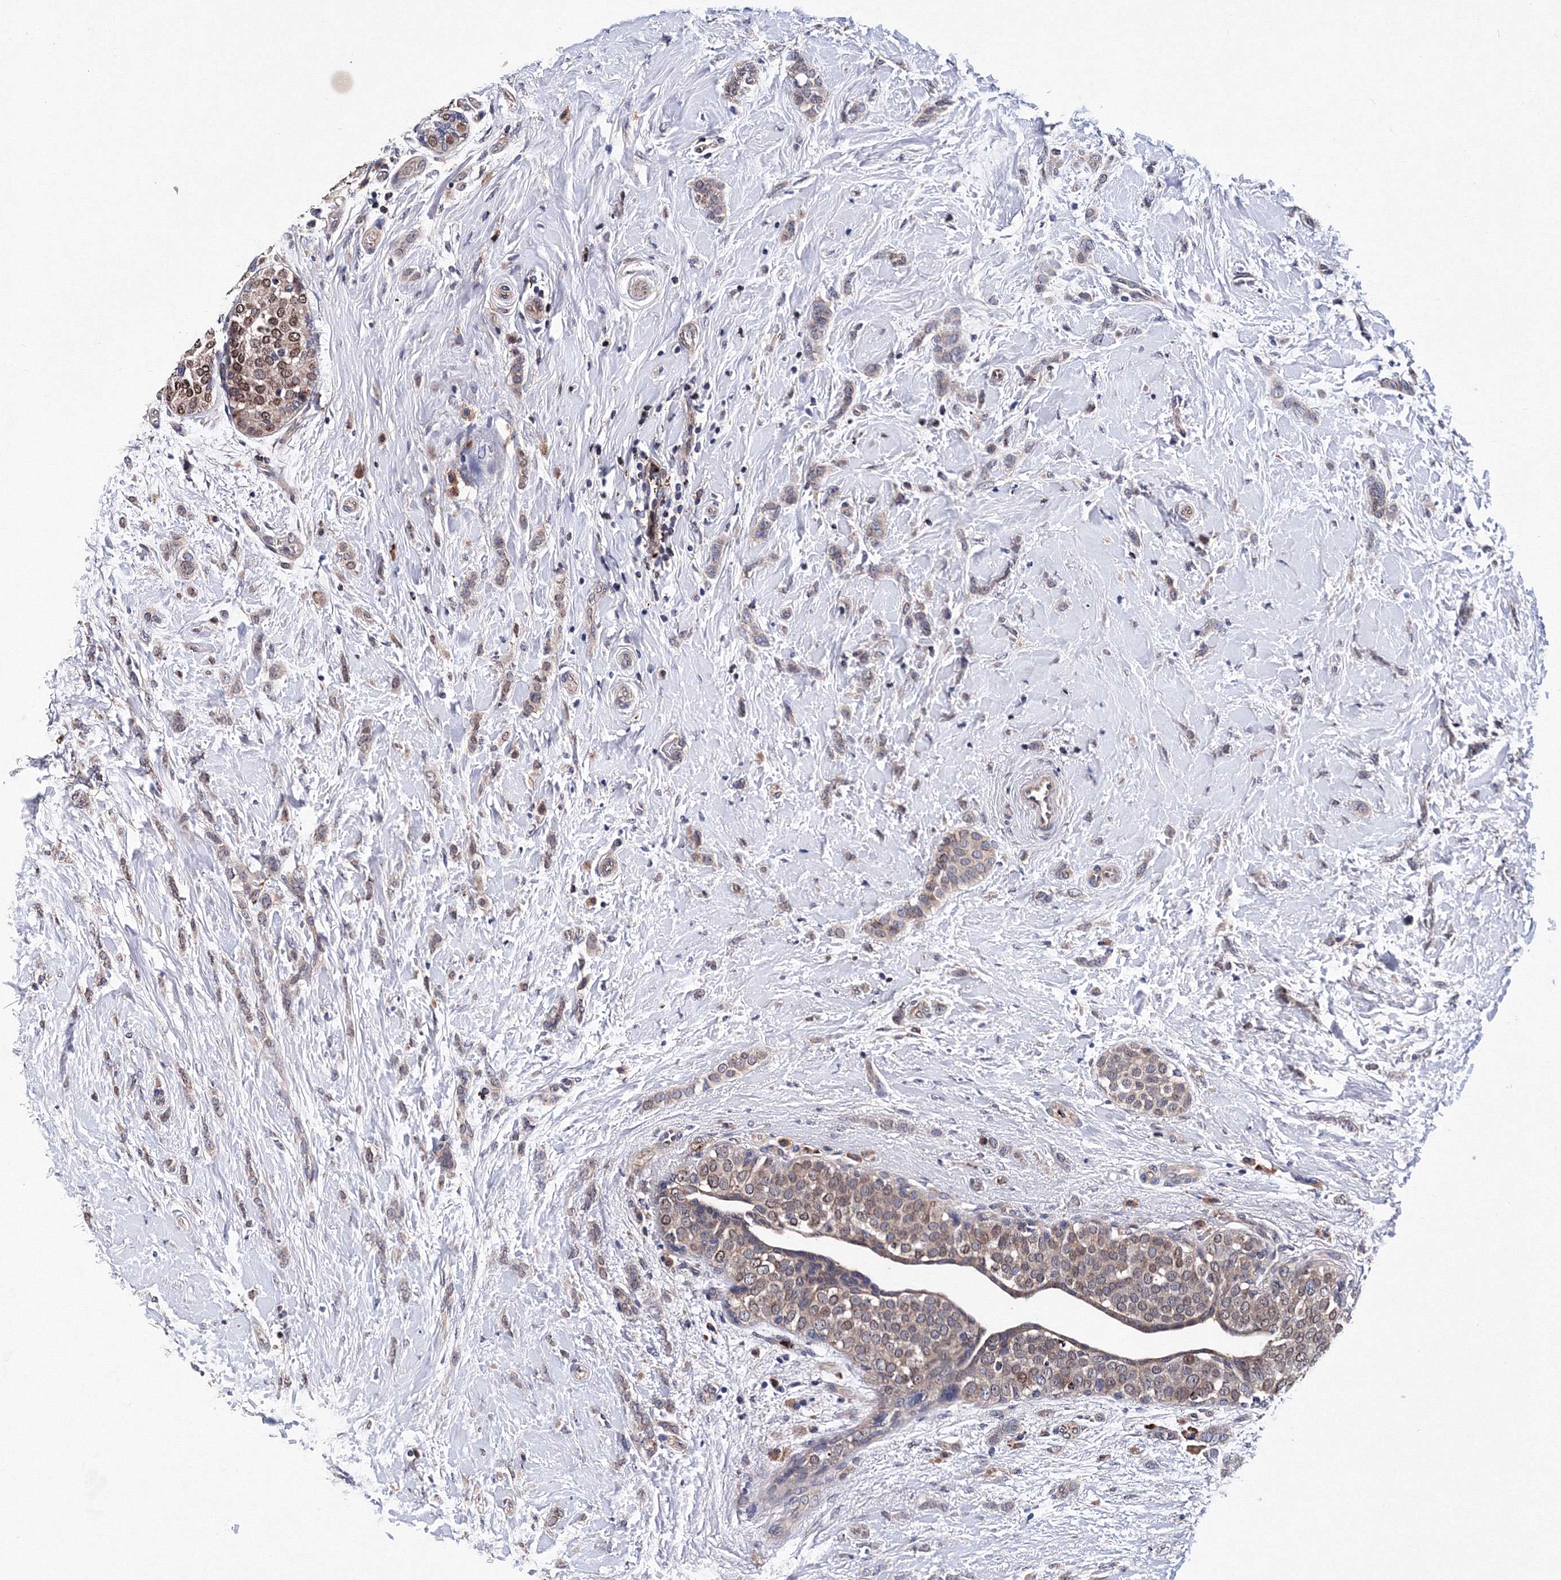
{"staining": {"intensity": "weak", "quantity": "25%-75%", "location": "cytoplasmic/membranous"}, "tissue": "breast cancer", "cell_type": "Tumor cells", "image_type": "cancer", "snomed": [{"axis": "morphology", "description": "Lobular carcinoma, in situ"}, {"axis": "morphology", "description": "Lobular carcinoma"}, {"axis": "topography", "description": "Breast"}], "caption": "Breast lobular carcinoma in situ stained for a protein (brown) demonstrates weak cytoplasmic/membranous positive expression in about 25%-75% of tumor cells.", "gene": "PHYKPL", "patient": {"sex": "female", "age": 41}}